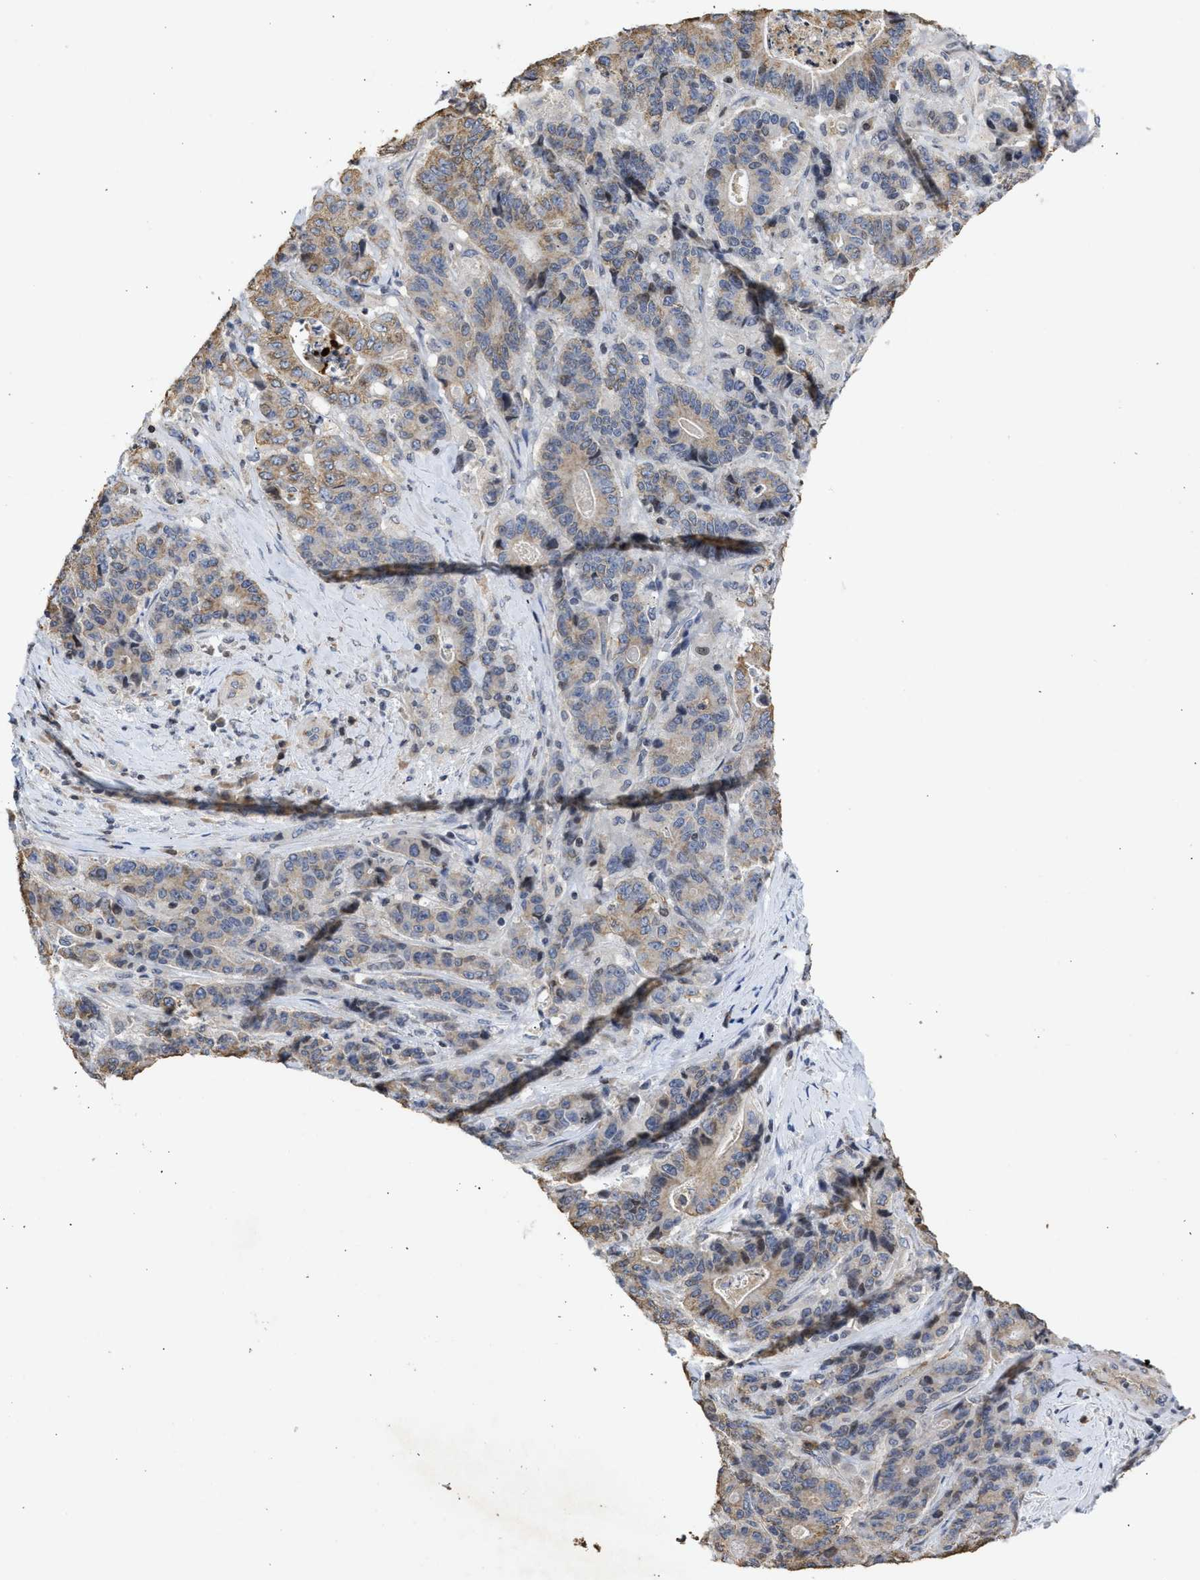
{"staining": {"intensity": "weak", "quantity": ">75%", "location": "cytoplasmic/membranous"}, "tissue": "stomach cancer", "cell_type": "Tumor cells", "image_type": "cancer", "snomed": [{"axis": "morphology", "description": "Adenocarcinoma, NOS"}, {"axis": "topography", "description": "Stomach"}], "caption": "This is an image of immunohistochemistry (IHC) staining of stomach cancer, which shows weak expression in the cytoplasmic/membranous of tumor cells.", "gene": "ENSG00000142539", "patient": {"sex": "female", "age": 73}}